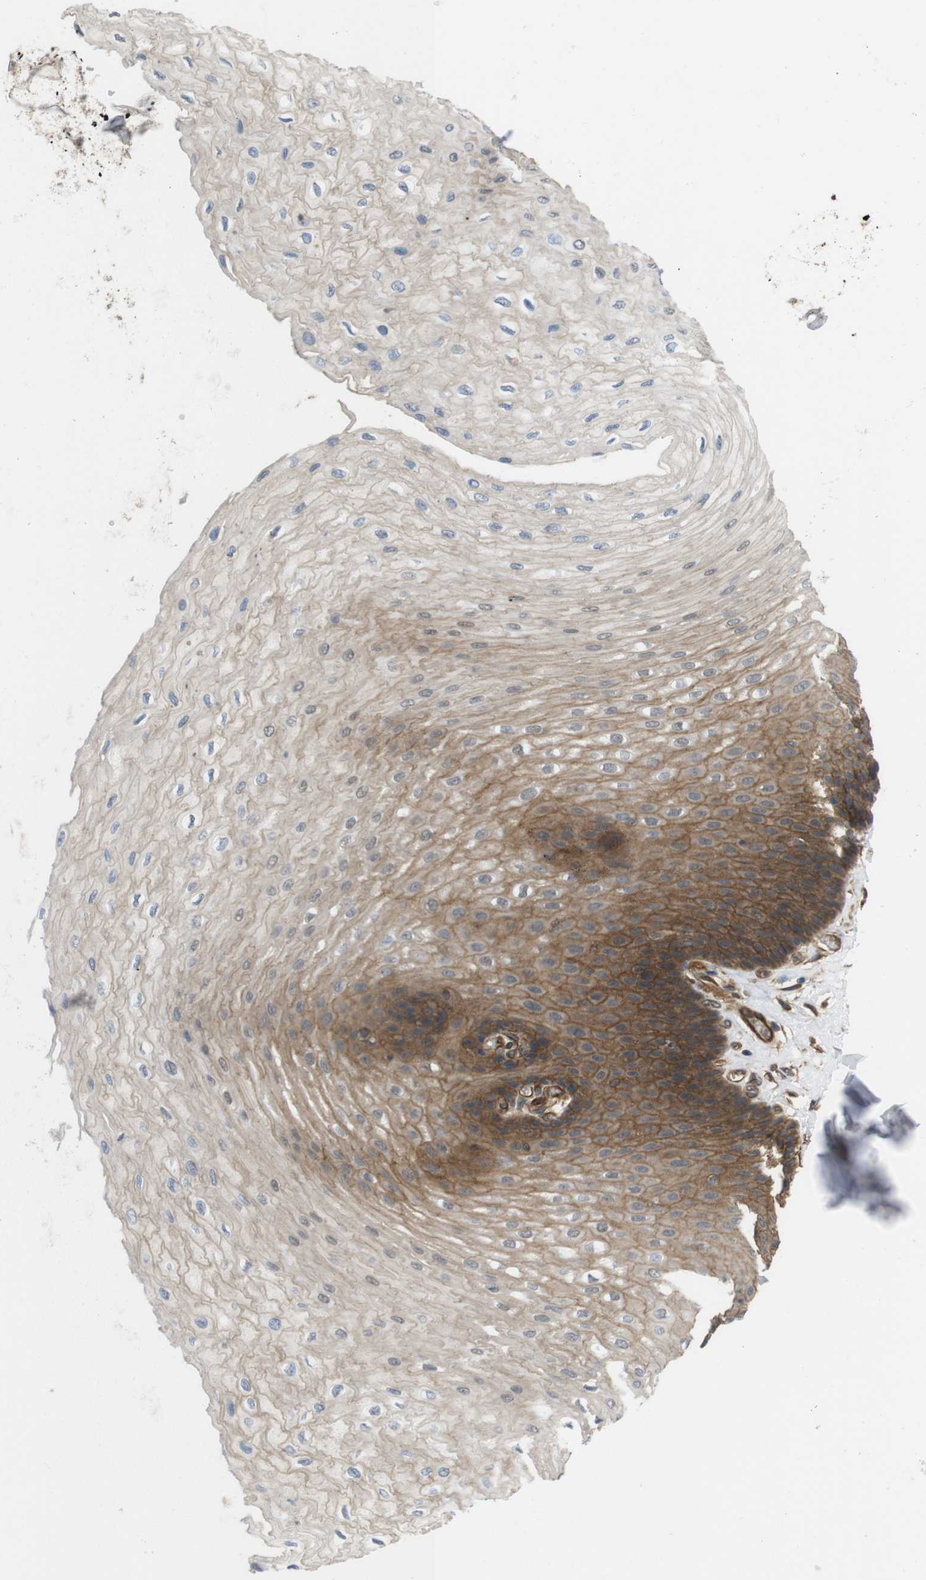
{"staining": {"intensity": "moderate", "quantity": ">75%", "location": "cytoplasmic/membranous"}, "tissue": "esophagus", "cell_type": "Squamous epithelial cells", "image_type": "normal", "snomed": [{"axis": "morphology", "description": "Normal tissue, NOS"}, {"axis": "topography", "description": "Esophagus"}], "caption": "Brown immunohistochemical staining in benign esophagus reveals moderate cytoplasmic/membranous staining in about >75% of squamous epithelial cells. The staining is performed using DAB brown chromogen to label protein expression. The nuclei are counter-stained blue using hematoxylin.", "gene": "ZDHHC5", "patient": {"sex": "female", "age": 72}}